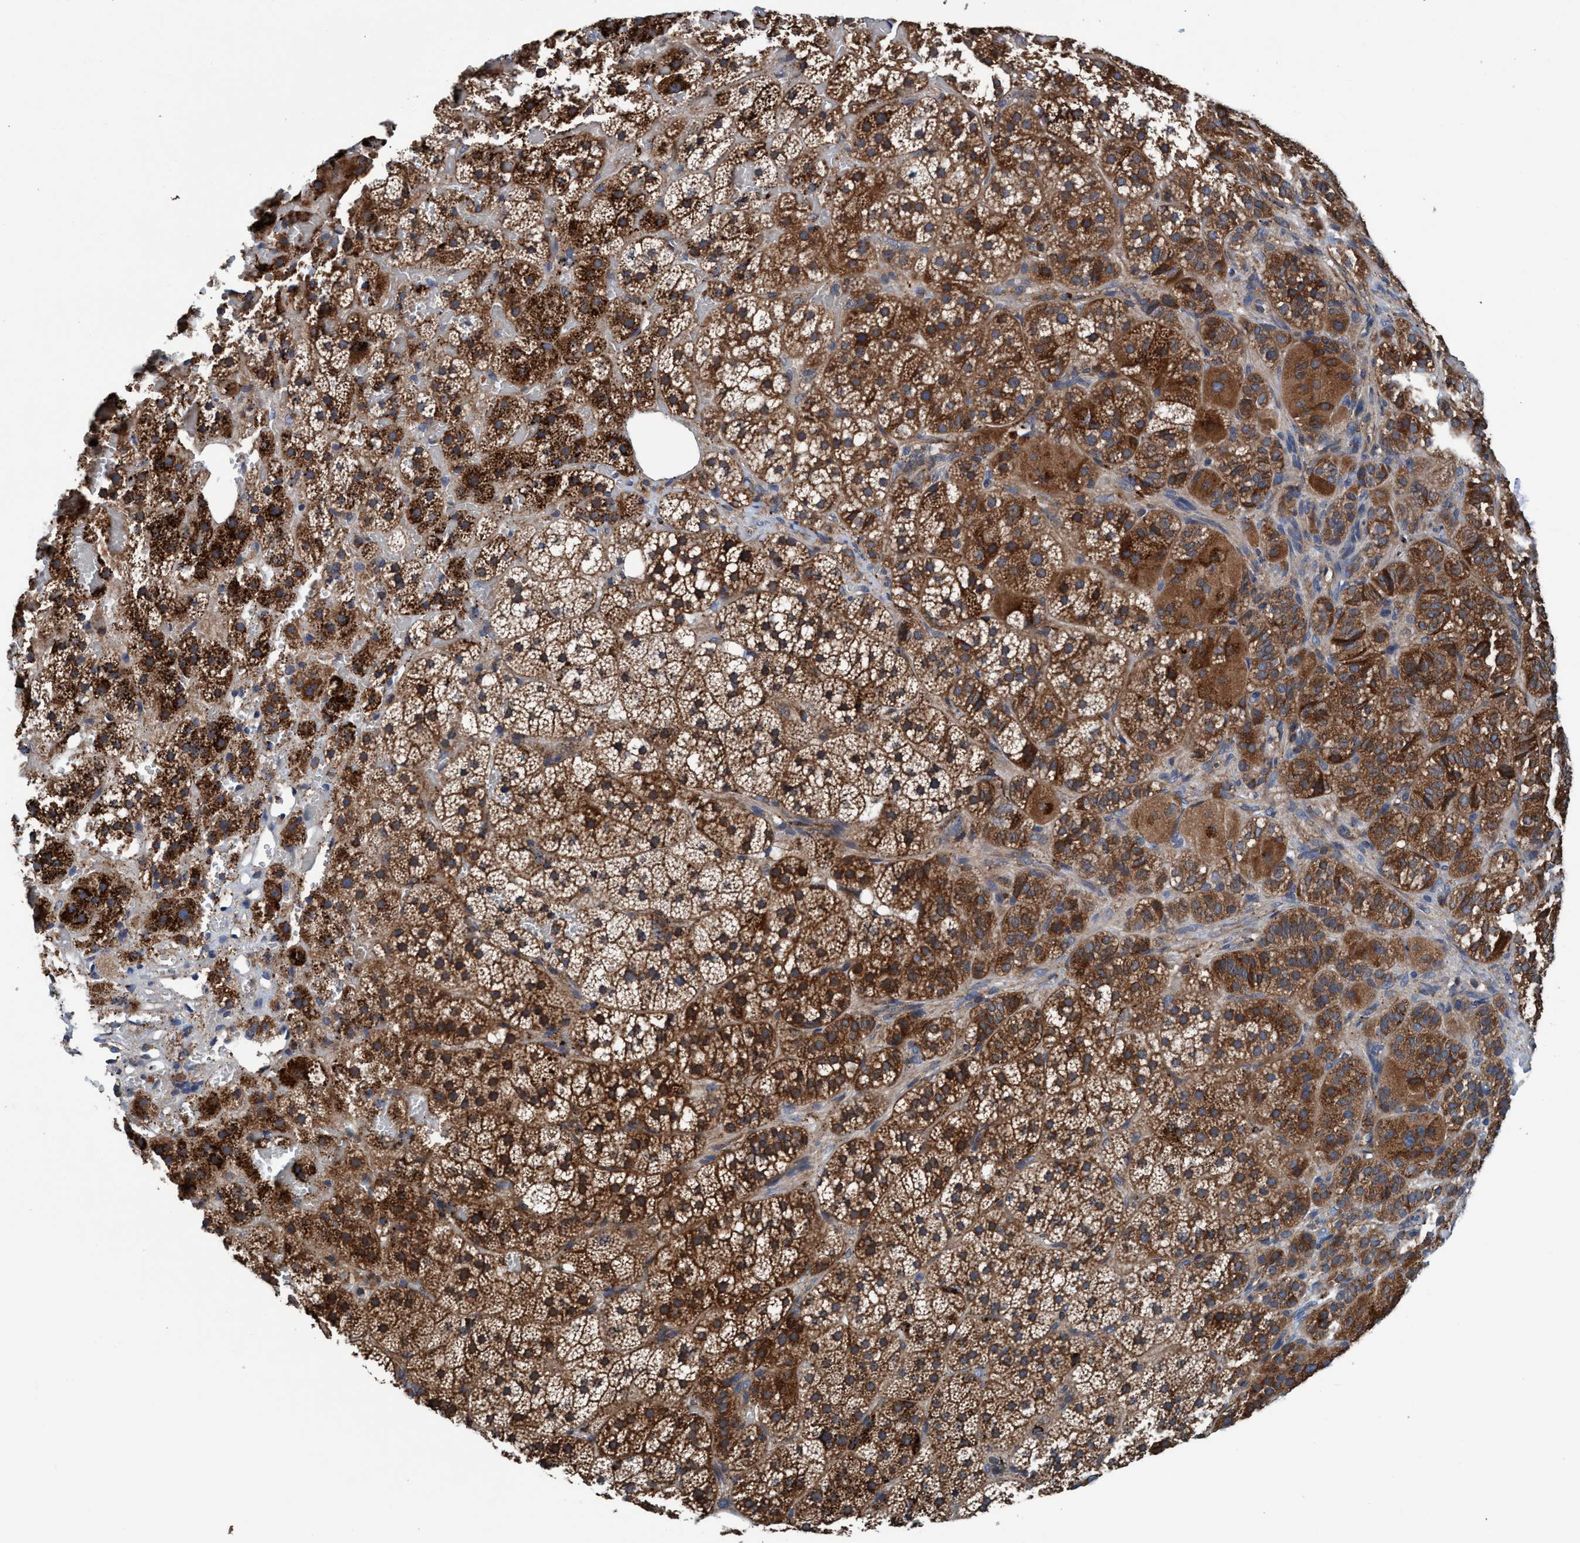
{"staining": {"intensity": "strong", "quantity": ">75%", "location": "cytoplasmic/membranous"}, "tissue": "adrenal gland", "cell_type": "Glandular cells", "image_type": "normal", "snomed": [{"axis": "morphology", "description": "Normal tissue, NOS"}, {"axis": "topography", "description": "Adrenal gland"}], "caption": "A high-resolution photomicrograph shows IHC staining of benign adrenal gland, which exhibits strong cytoplasmic/membranous expression in about >75% of glandular cells.", "gene": "ENDOG", "patient": {"sex": "female", "age": 59}}